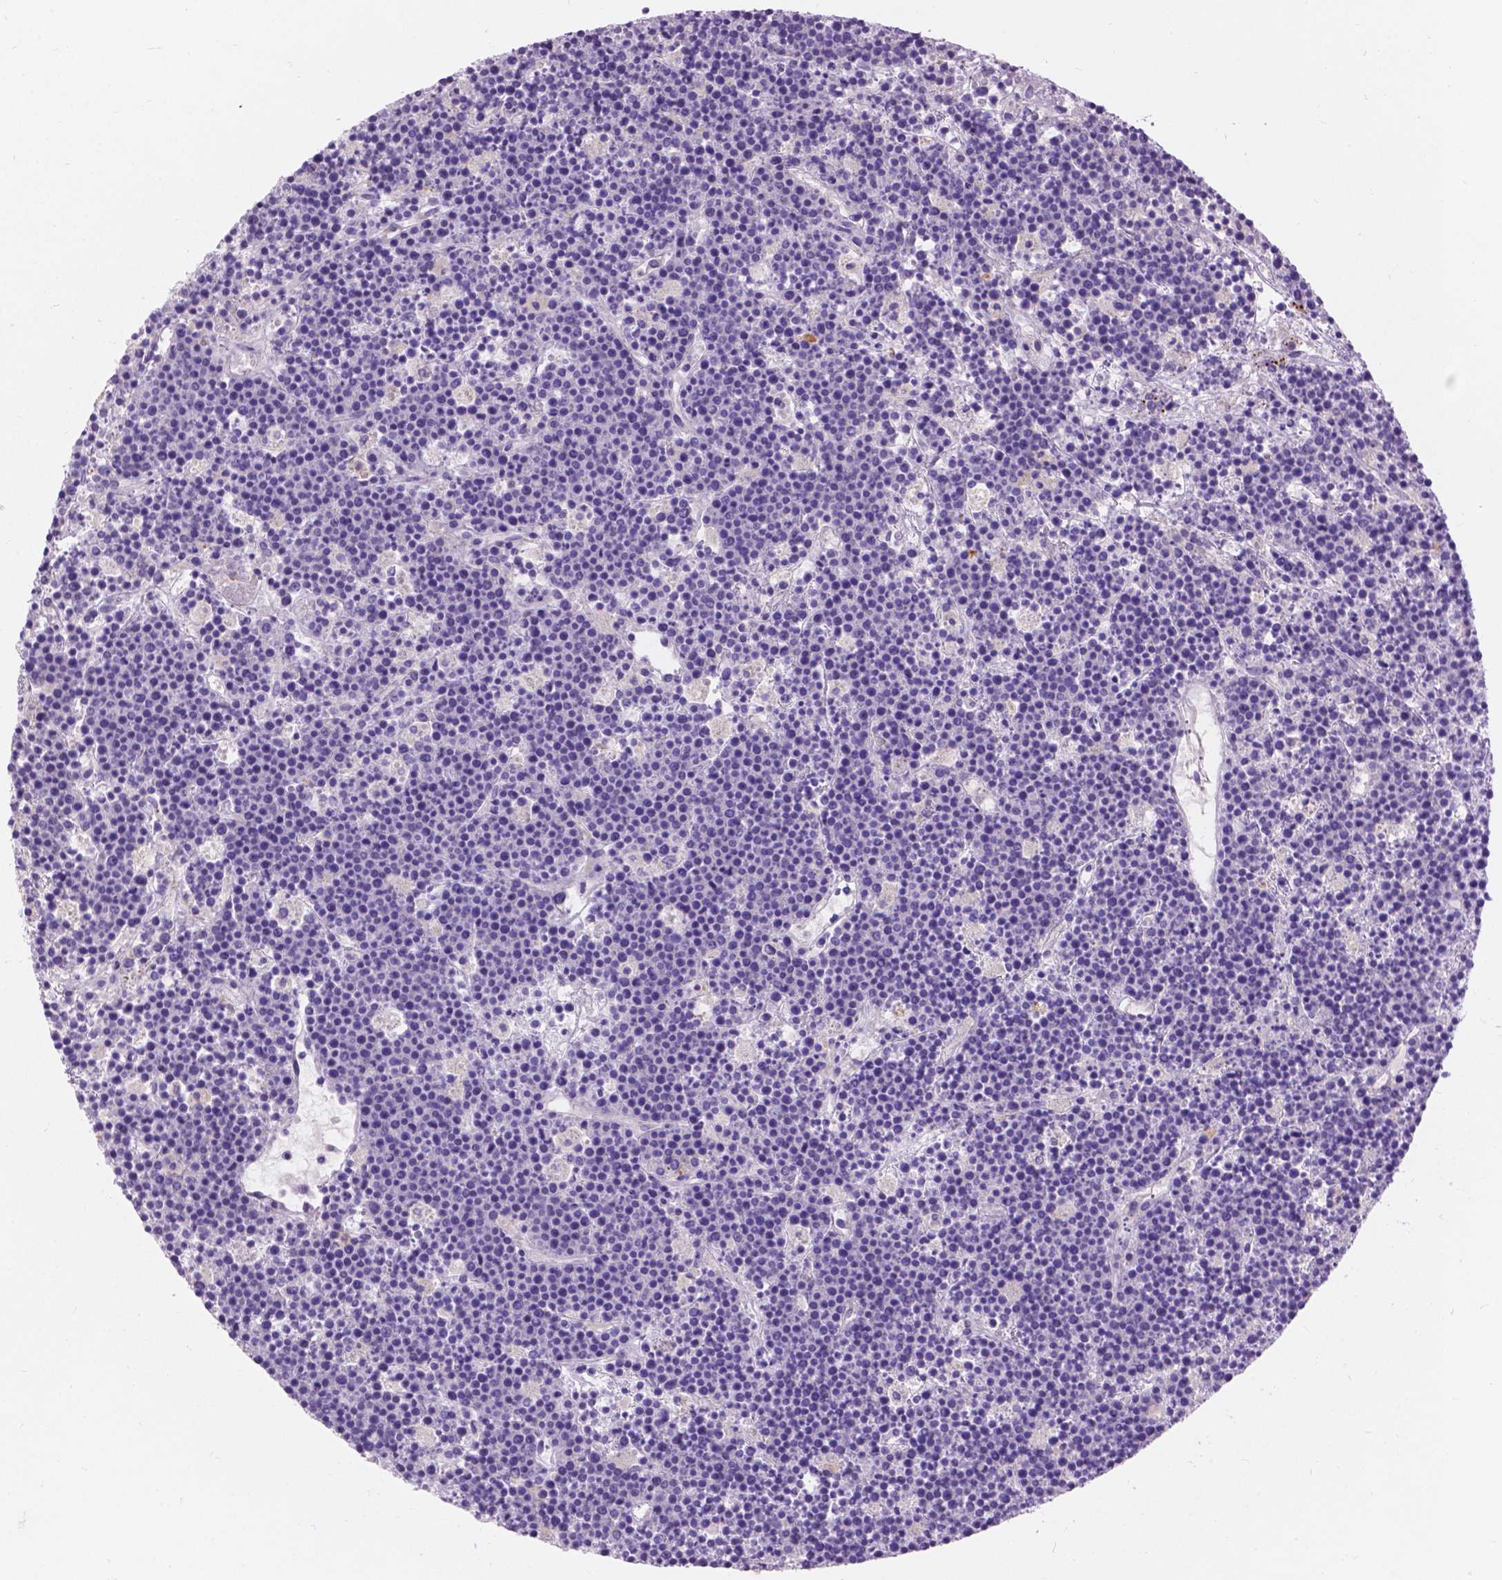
{"staining": {"intensity": "negative", "quantity": "none", "location": "none"}, "tissue": "lymphoma", "cell_type": "Tumor cells", "image_type": "cancer", "snomed": [{"axis": "morphology", "description": "Malignant lymphoma, non-Hodgkin's type, High grade"}, {"axis": "topography", "description": "Ovary"}], "caption": "Immunohistochemical staining of human lymphoma shows no significant expression in tumor cells.", "gene": "NOXO1", "patient": {"sex": "female", "age": 56}}